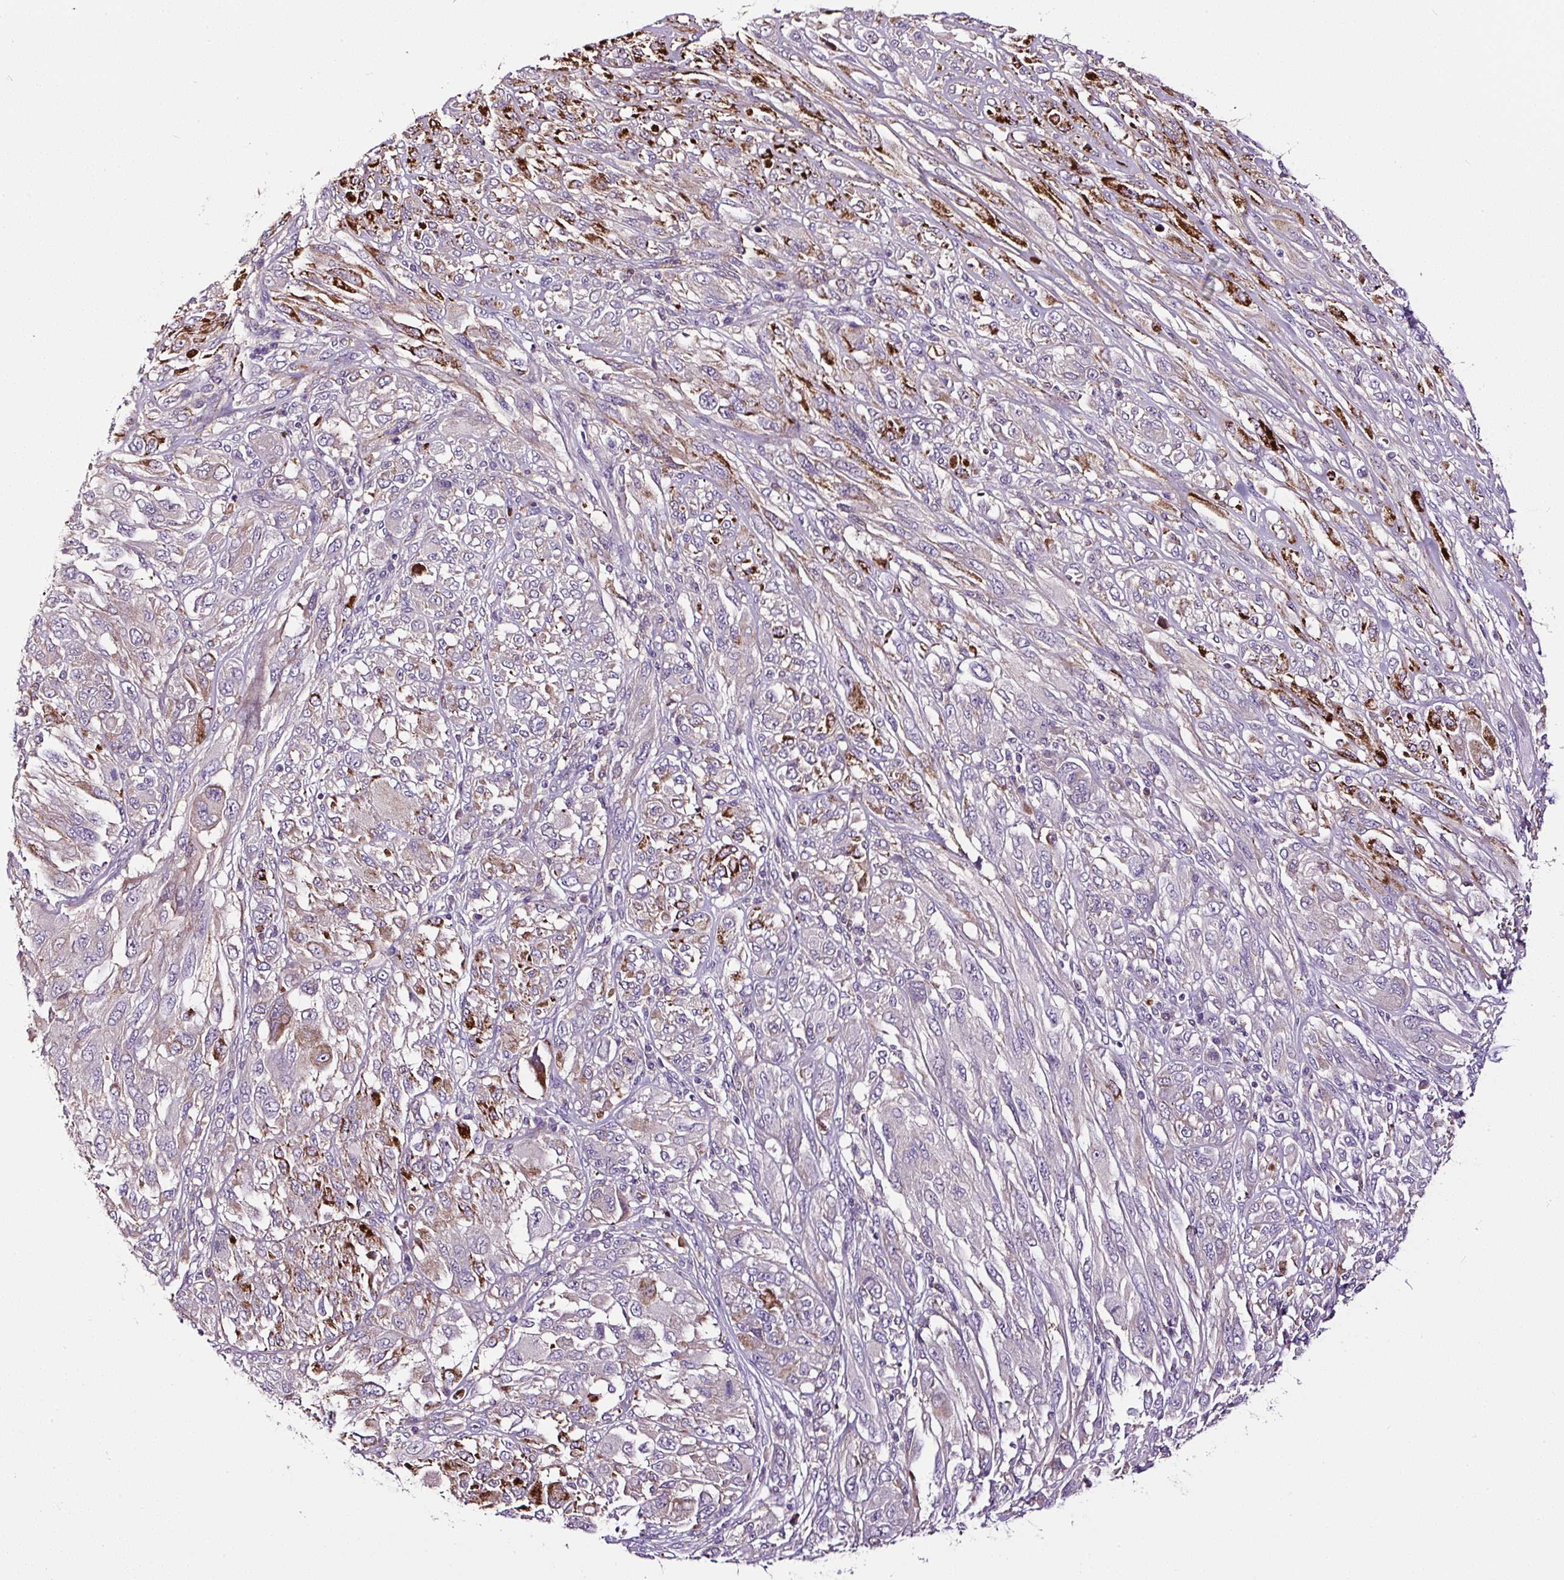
{"staining": {"intensity": "negative", "quantity": "none", "location": "none"}, "tissue": "melanoma", "cell_type": "Tumor cells", "image_type": "cancer", "snomed": [{"axis": "morphology", "description": "Malignant melanoma, NOS"}, {"axis": "topography", "description": "Skin"}], "caption": "Melanoma was stained to show a protein in brown. There is no significant expression in tumor cells.", "gene": "LRRC24", "patient": {"sex": "female", "age": 91}}